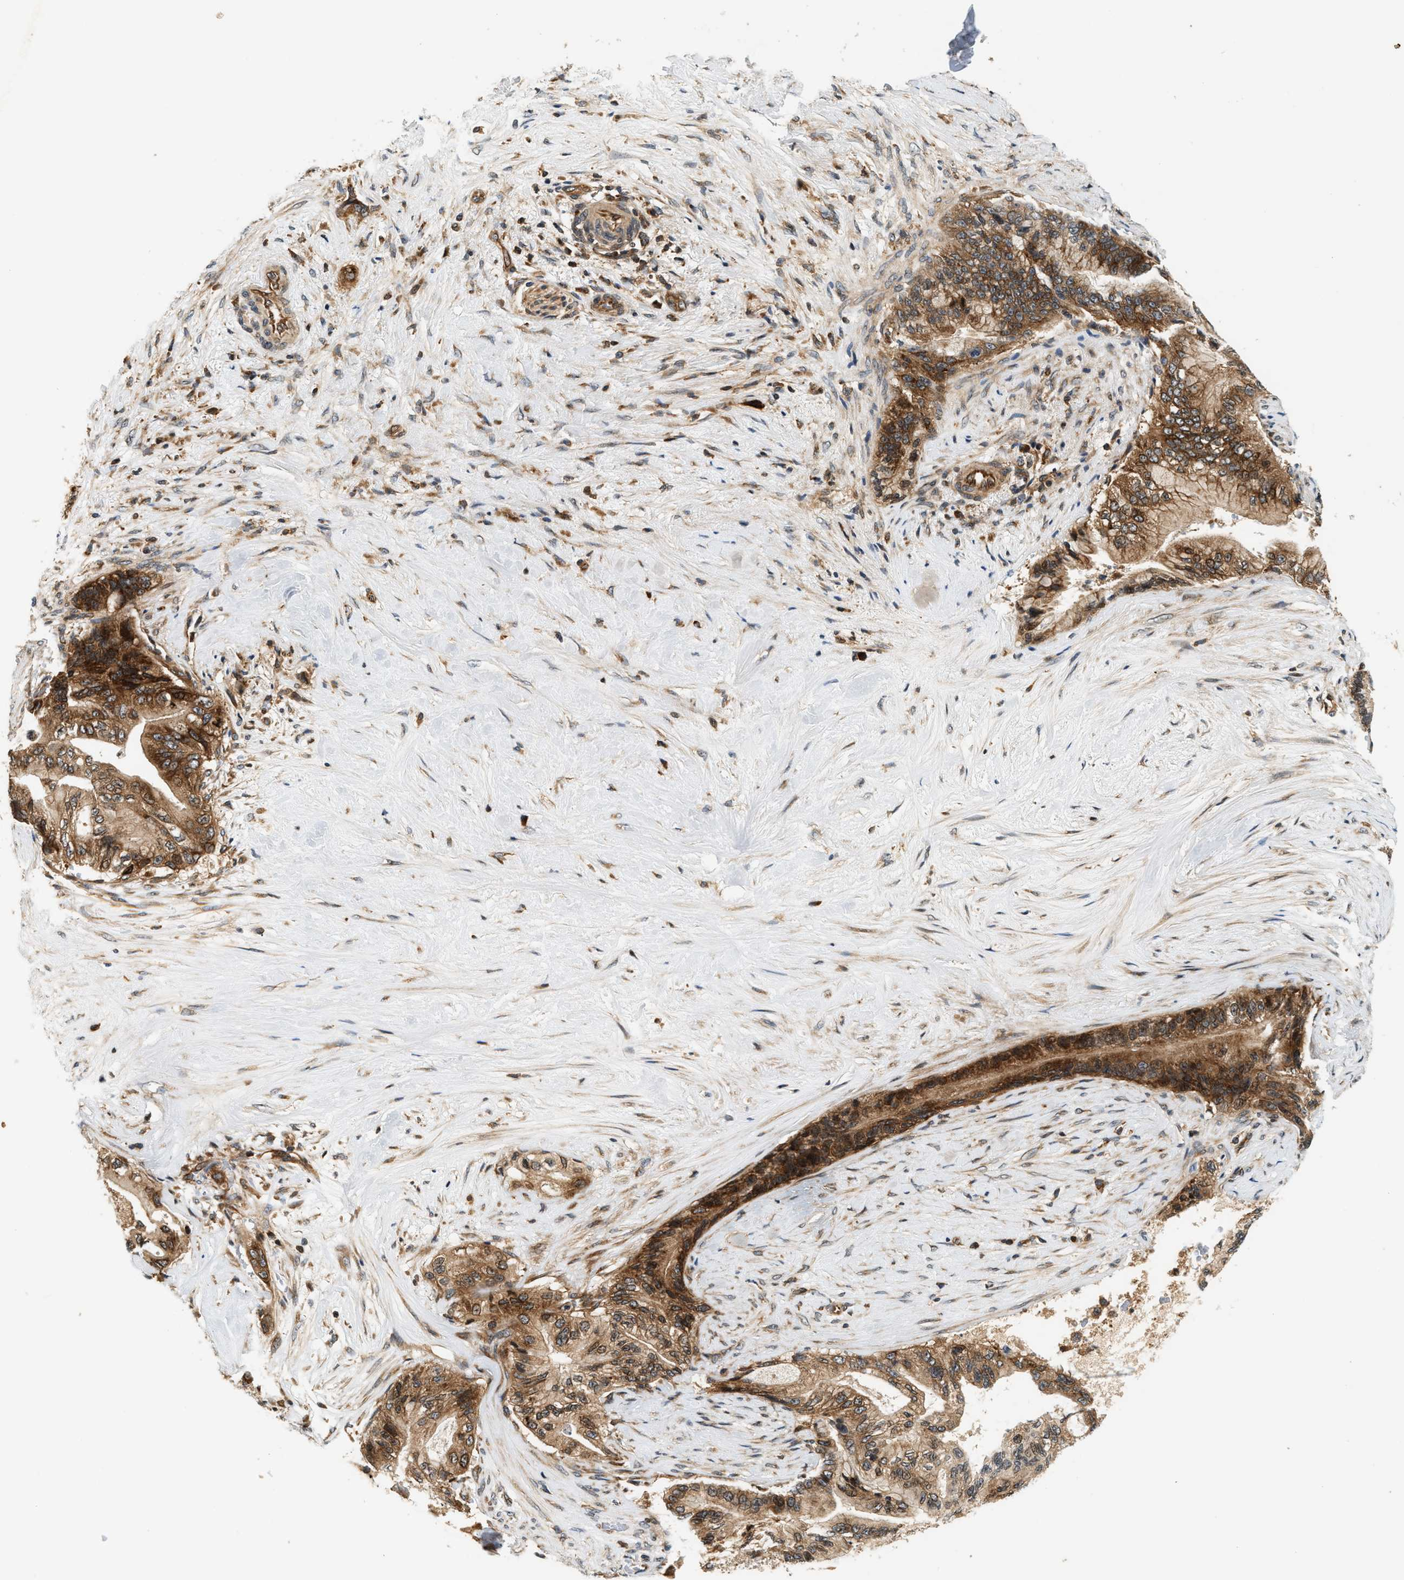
{"staining": {"intensity": "strong", "quantity": ">75%", "location": "cytoplasmic/membranous"}, "tissue": "pancreatic cancer", "cell_type": "Tumor cells", "image_type": "cancer", "snomed": [{"axis": "morphology", "description": "Adenocarcinoma, NOS"}, {"axis": "topography", "description": "Pancreas"}], "caption": "Tumor cells display high levels of strong cytoplasmic/membranous positivity in approximately >75% of cells in human pancreatic cancer.", "gene": "SAMD9", "patient": {"sex": "male", "age": 59}}